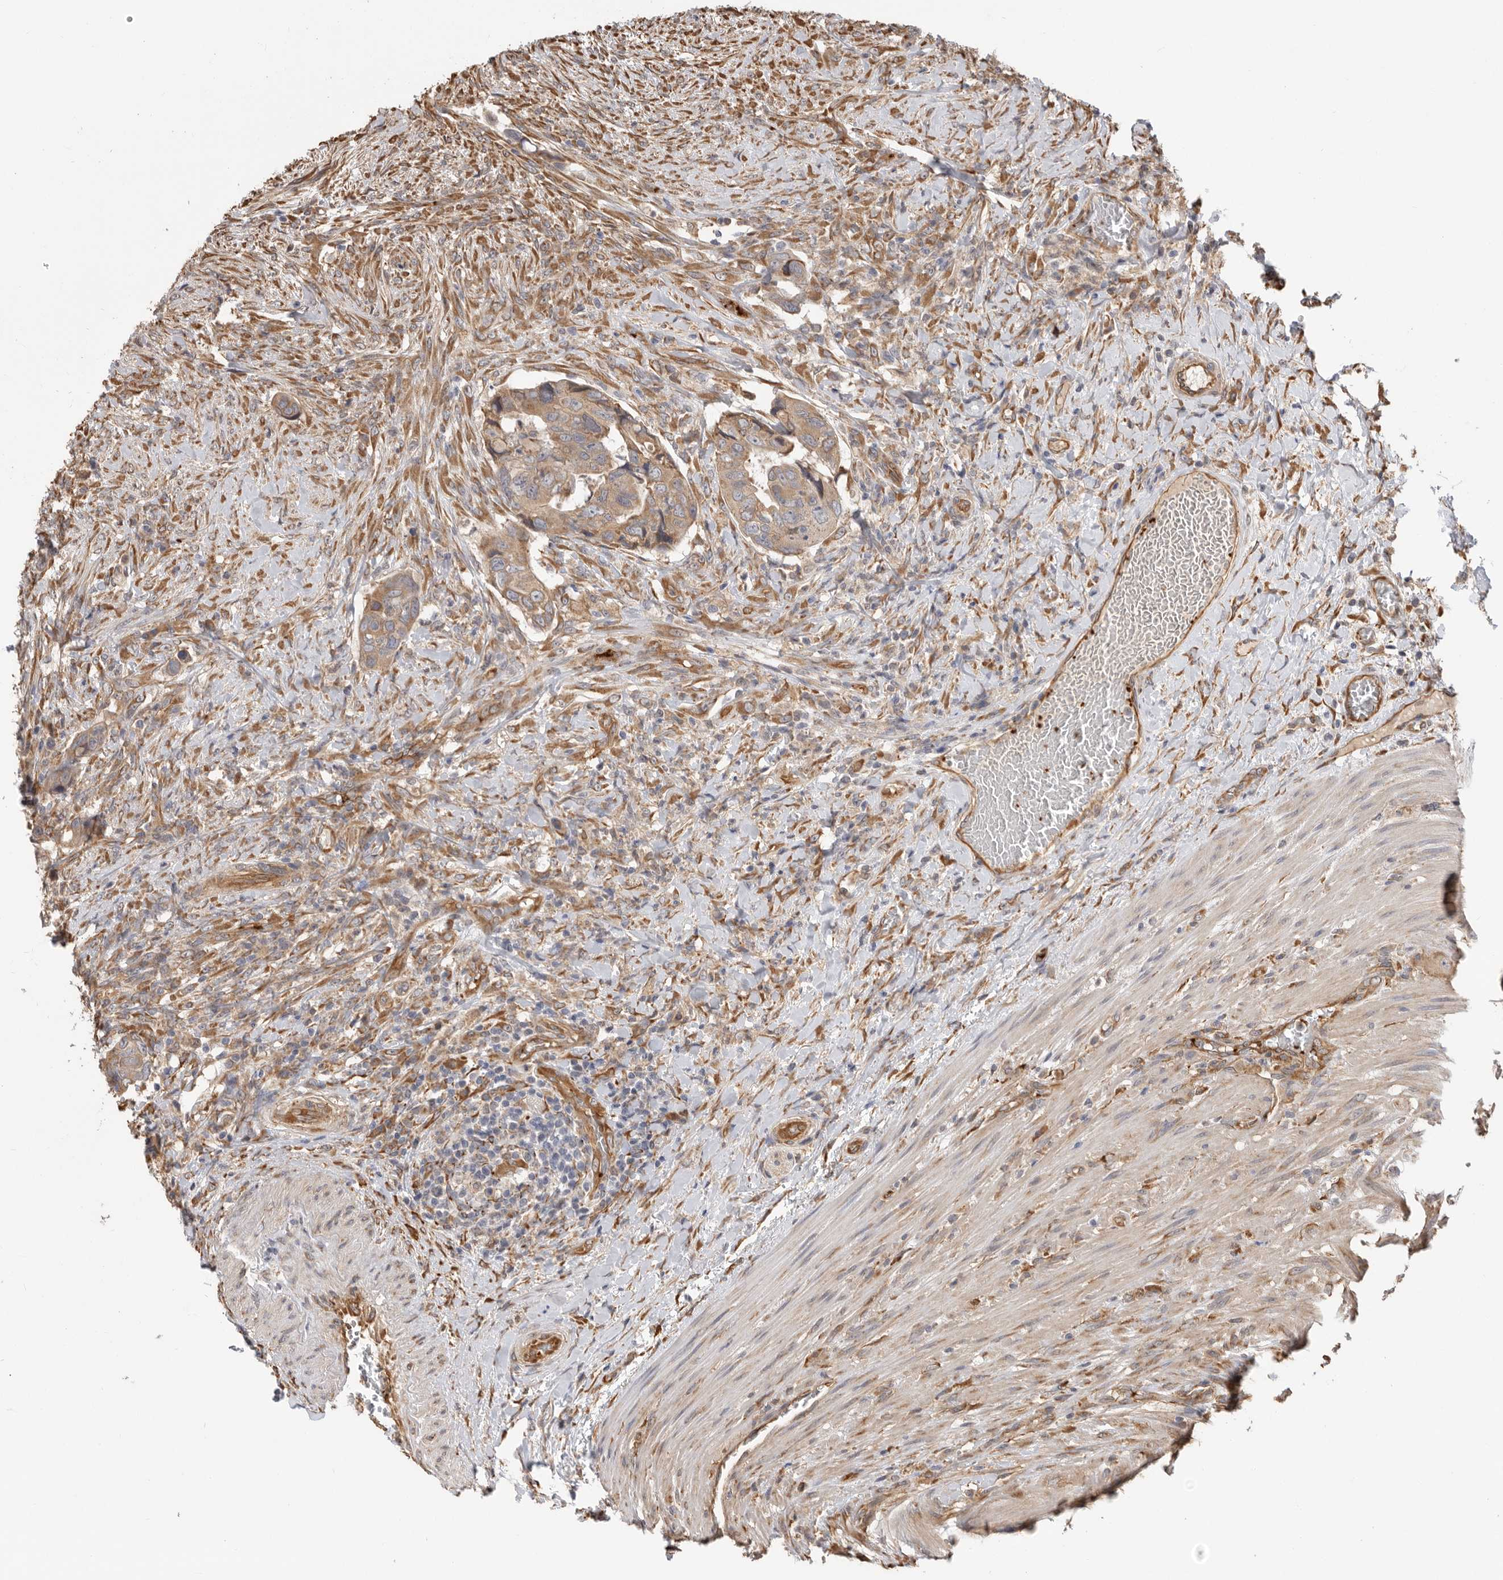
{"staining": {"intensity": "weak", "quantity": ">75%", "location": "cytoplasmic/membranous"}, "tissue": "colorectal cancer", "cell_type": "Tumor cells", "image_type": "cancer", "snomed": [{"axis": "morphology", "description": "Adenocarcinoma, NOS"}, {"axis": "topography", "description": "Rectum"}], "caption": "IHC of colorectal cancer shows low levels of weak cytoplasmic/membranous expression in approximately >75% of tumor cells.", "gene": "CDC42BPB", "patient": {"sex": "male", "age": 63}}